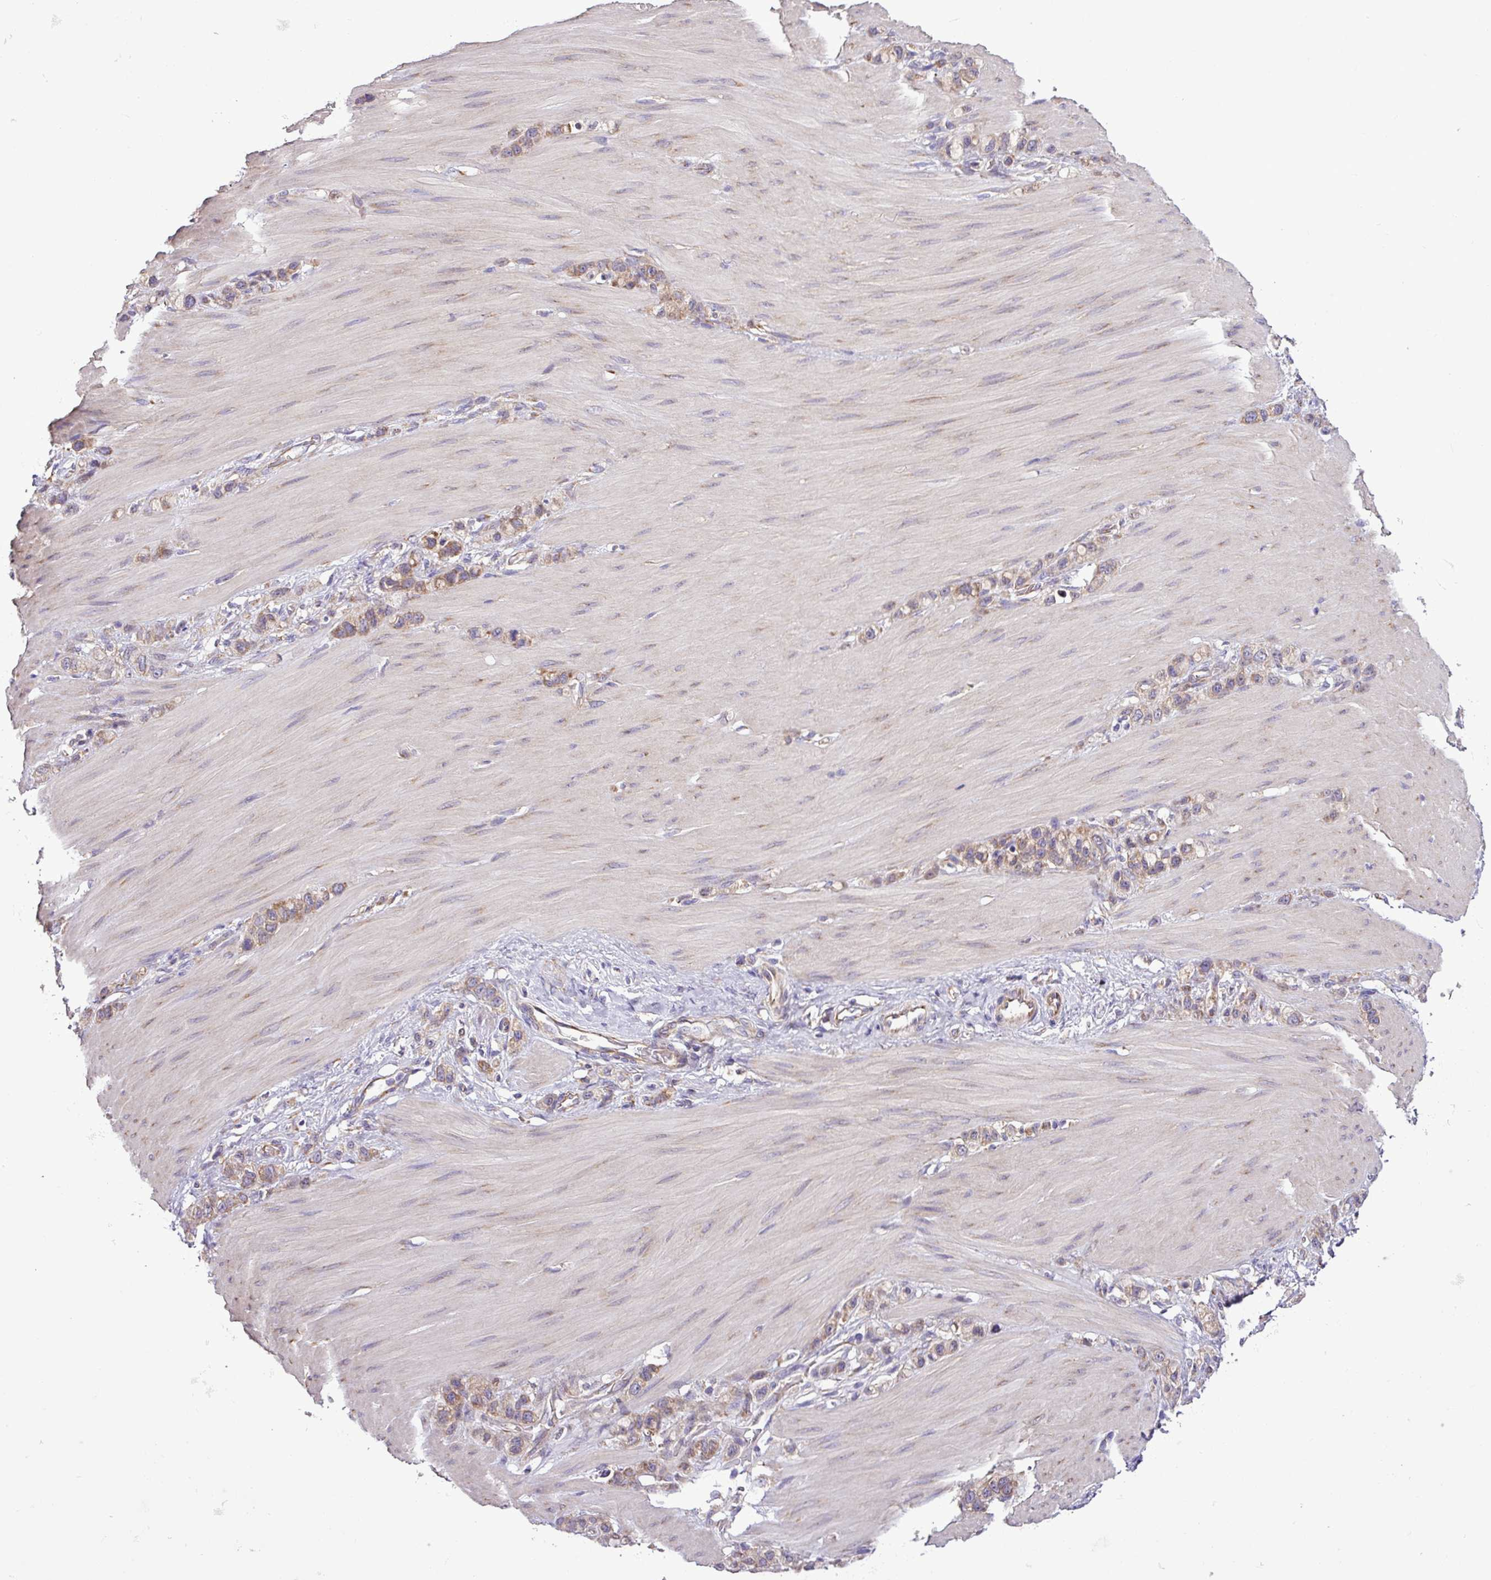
{"staining": {"intensity": "moderate", "quantity": ">75%", "location": "cytoplasmic/membranous"}, "tissue": "stomach cancer", "cell_type": "Tumor cells", "image_type": "cancer", "snomed": [{"axis": "morphology", "description": "Adenocarcinoma, NOS"}, {"axis": "topography", "description": "Stomach"}], "caption": "Tumor cells exhibit medium levels of moderate cytoplasmic/membranous expression in about >75% of cells in stomach adenocarcinoma.", "gene": "RPL13", "patient": {"sex": "female", "age": 65}}